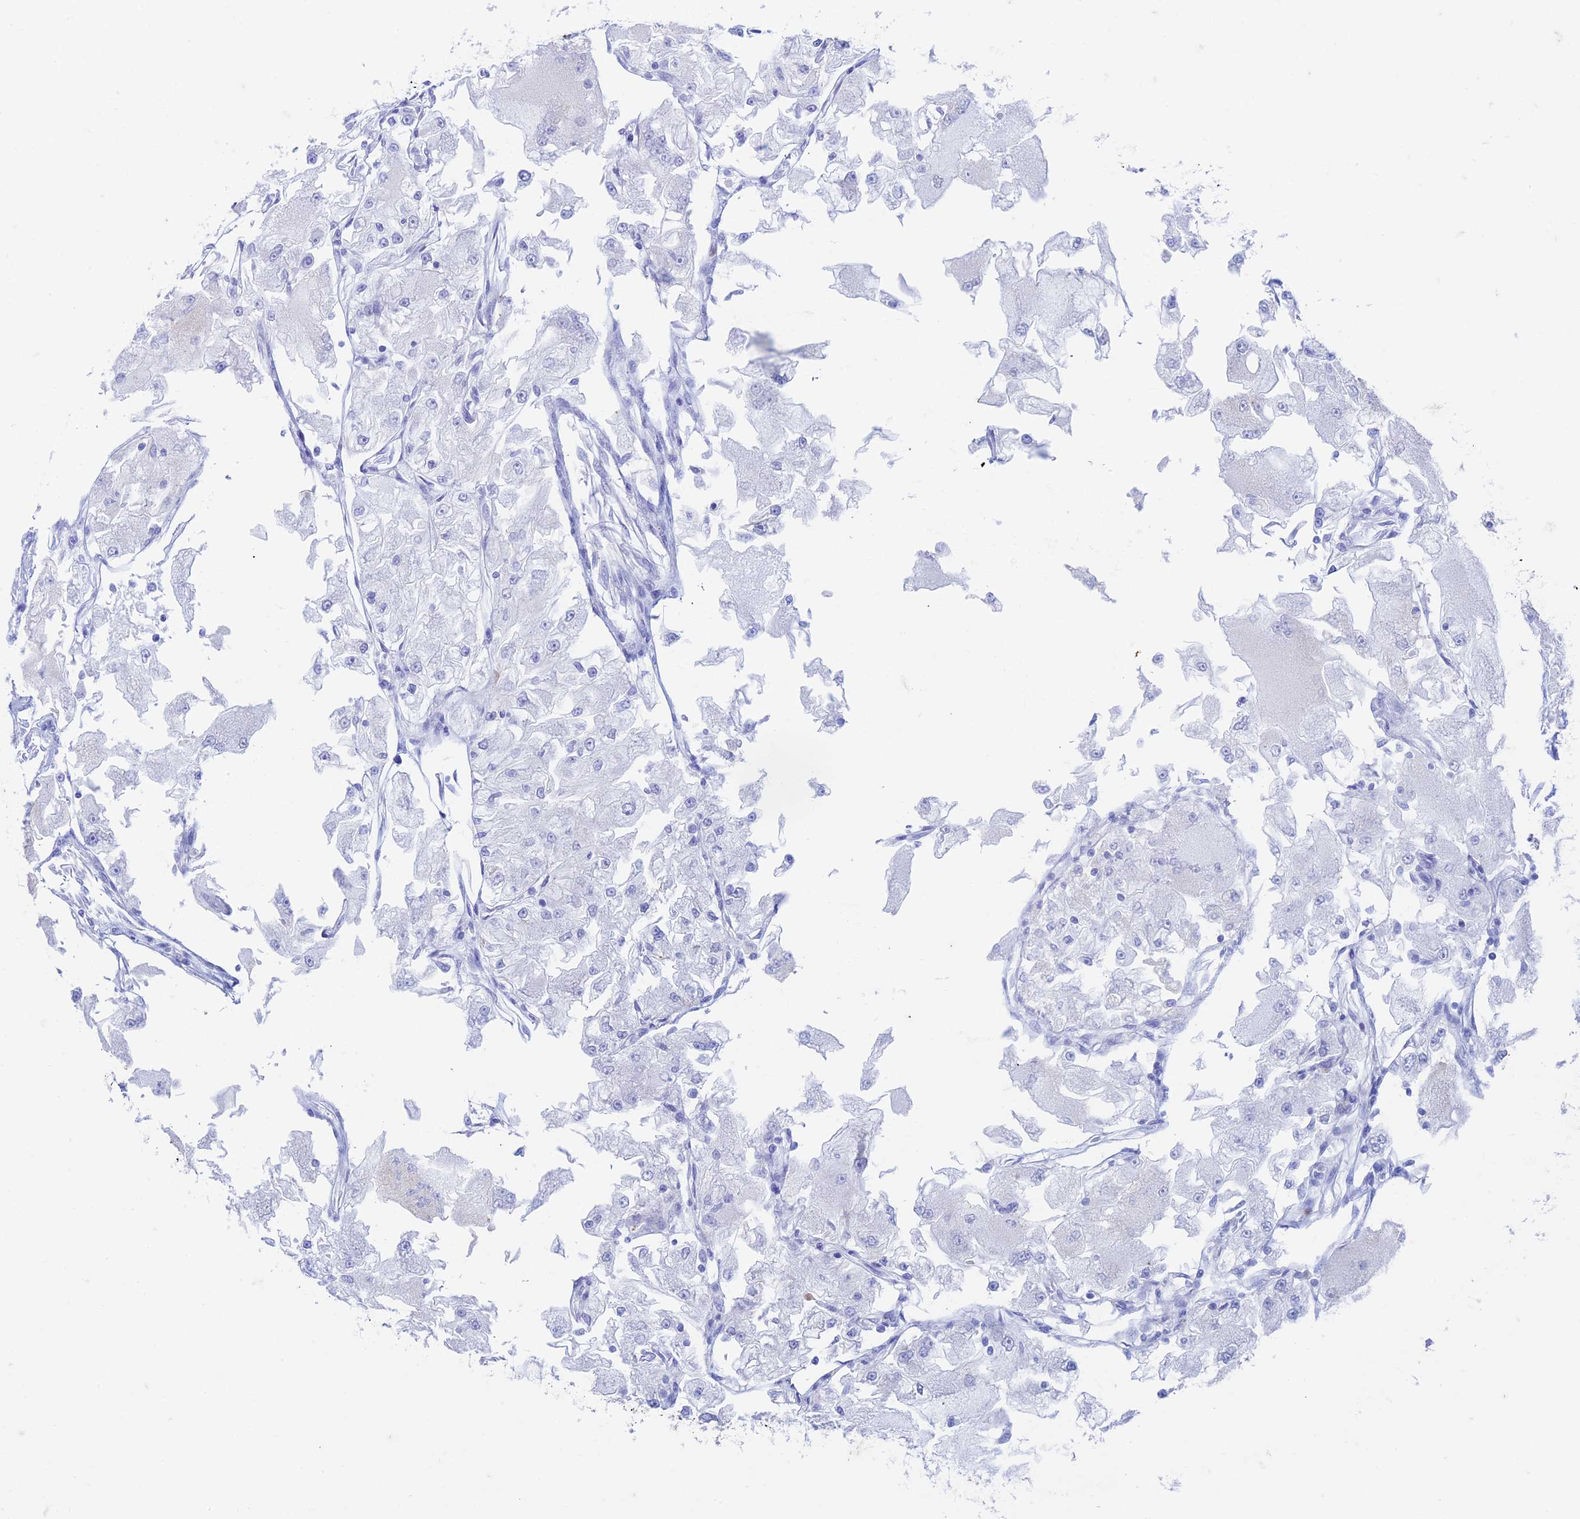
{"staining": {"intensity": "negative", "quantity": "none", "location": "none"}, "tissue": "renal cancer", "cell_type": "Tumor cells", "image_type": "cancer", "snomed": [{"axis": "morphology", "description": "Adenocarcinoma, NOS"}, {"axis": "topography", "description": "Kidney"}], "caption": "Human adenocarcinoma (renal) stained for a protein using IHC reveals no positivity in tumor cells.", "gene": "ZNF181", "patient": {"sex": "female", "age": 72}}